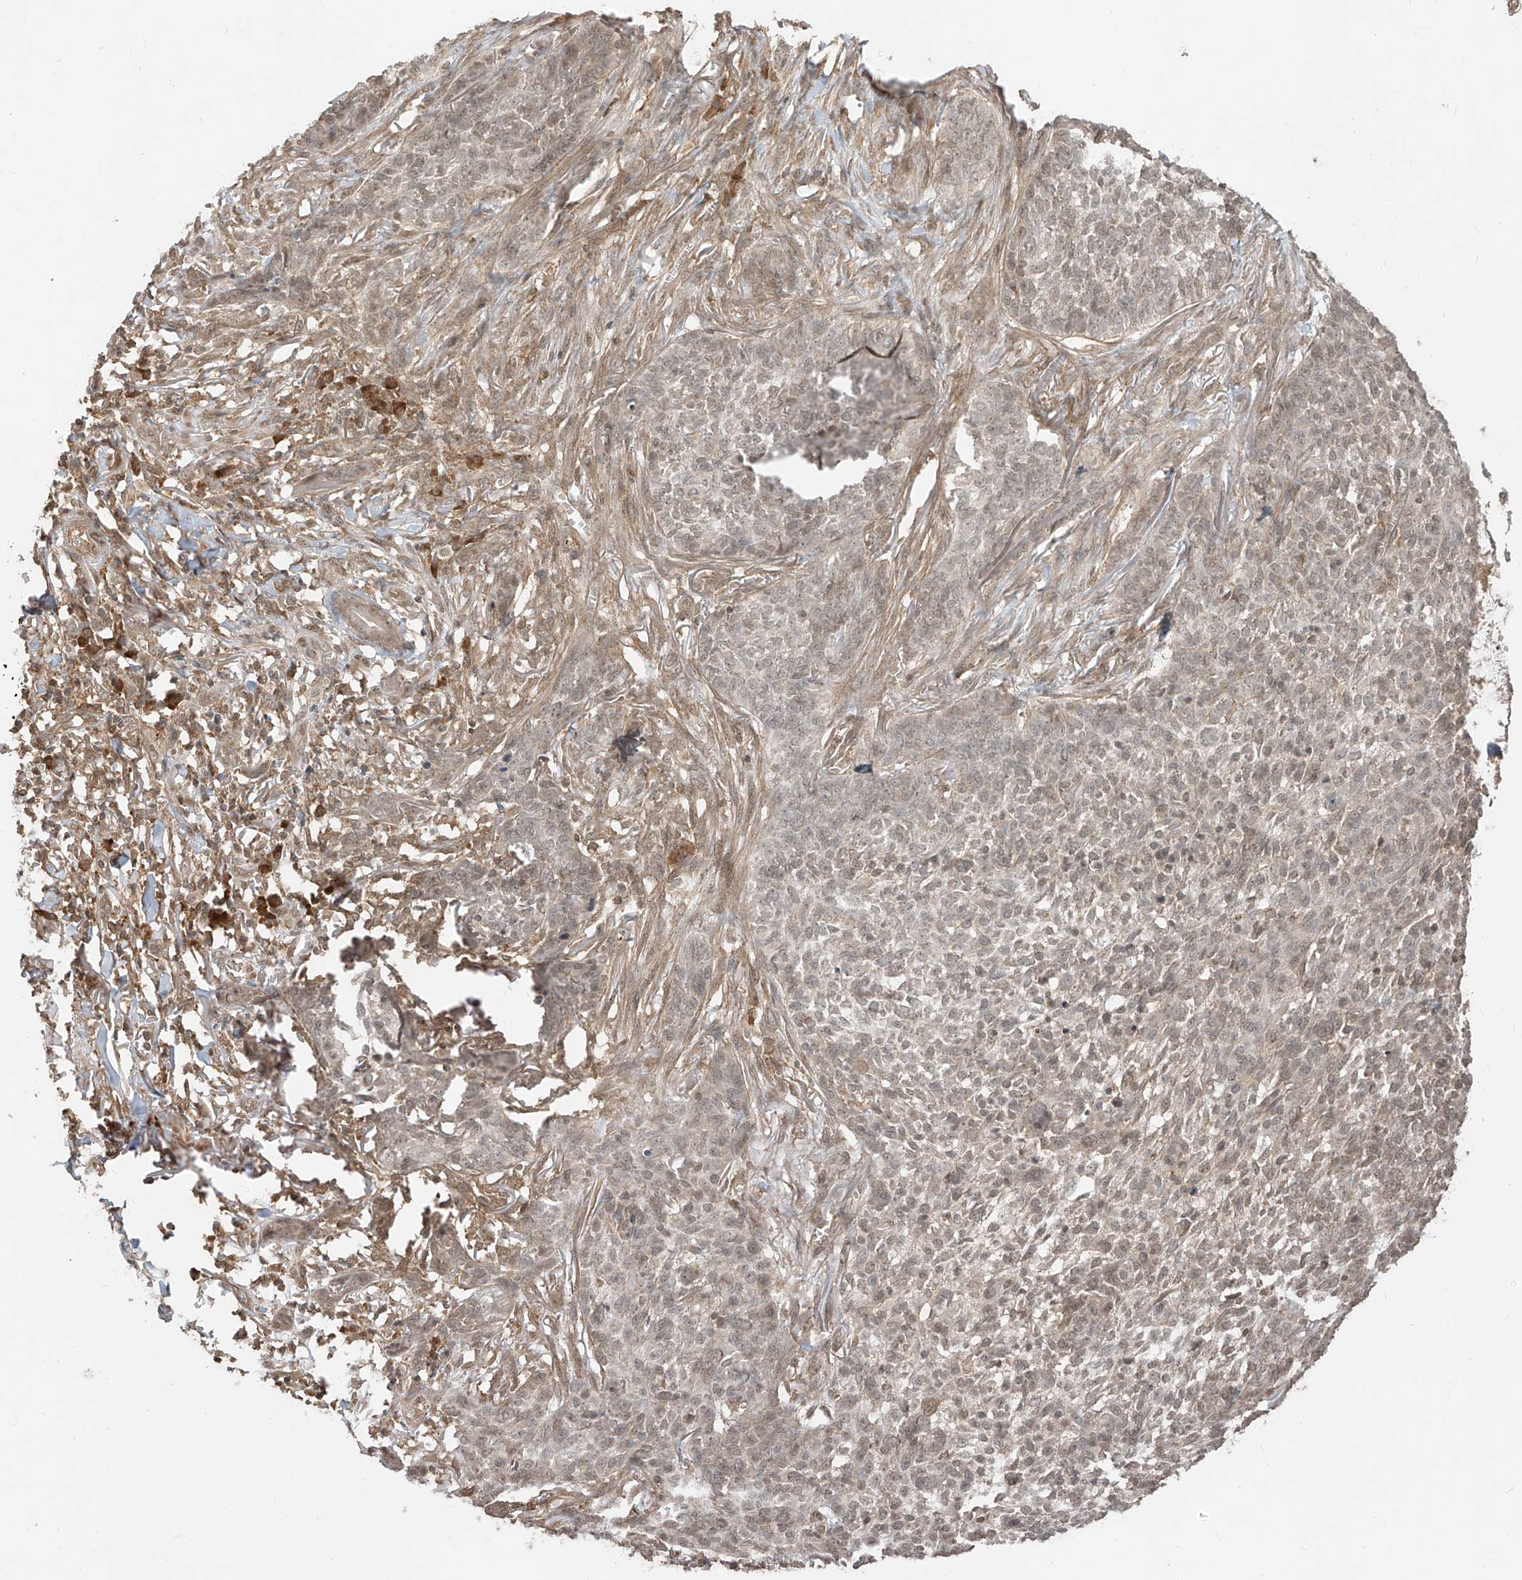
{"staining": {"intensity": "weak", "quantity": "25%-75%", "location": "cytoplasmic/membranous,nuclear"}, "tissue": "skin cancer", "cell_type": "Tumor cells", "image_type": "cancer", "snomed": [{"axis": "morphology", "description": "Basal cell carcinoma"}, {"axis": "topography", "description": "Skin"}], "caption": "Immunohistochemical staining of skin cancer exhibits weak cytoplasmic/membranous and nuclear protein positivity in about 25%-75% of tumor cells. Nuclei are stained in blue.", "gene": "LCOR", "patient": {"sex": "male", "age": 85}}